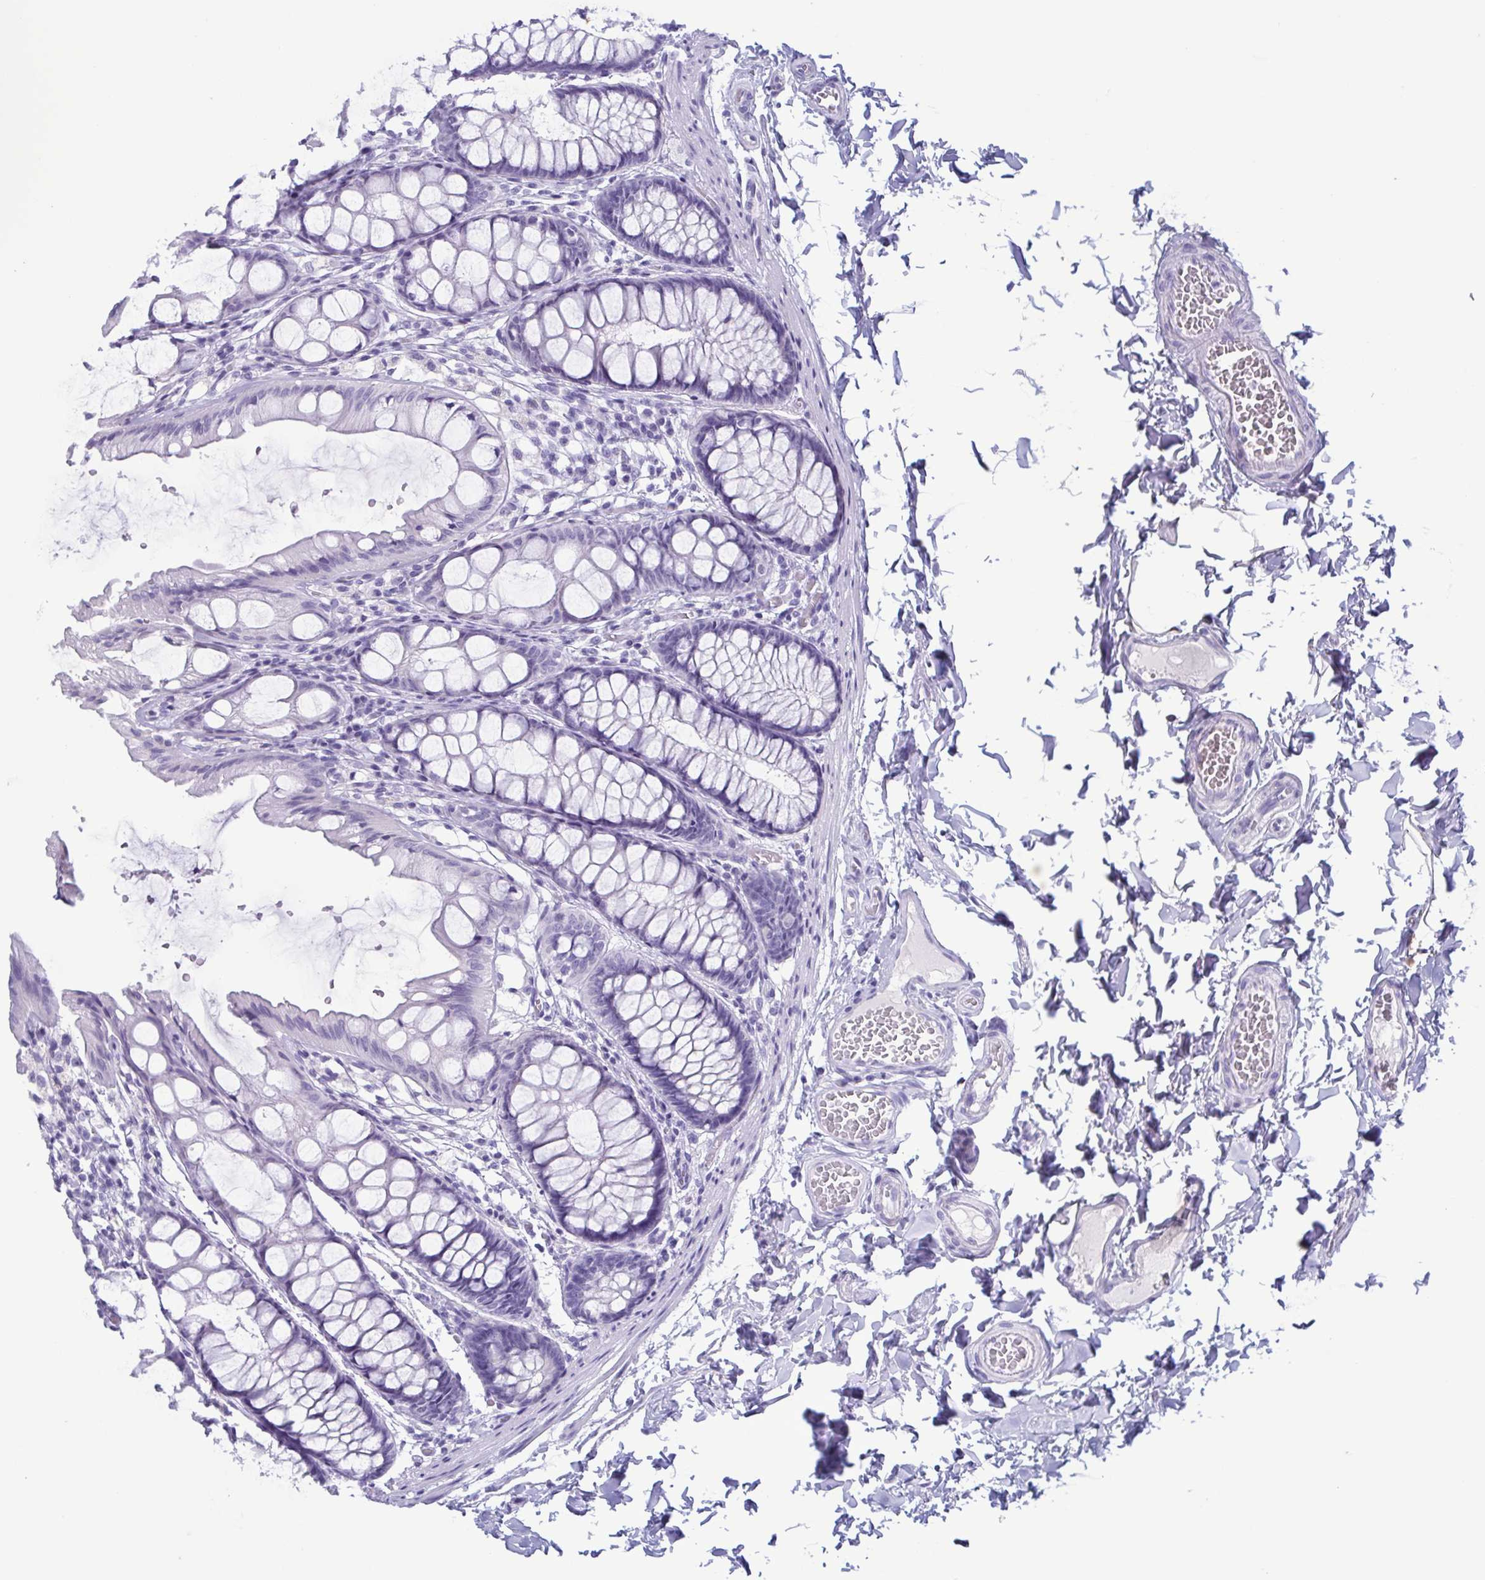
{"staining": {"intensity": "negative", "quantity": "none", "location": "none"}, "tissue": "colon", "cell_type": "Endothelial cells", "image_type": "normal", "snomed": [{"axis": "morphology", "description": "Normal tissue, NOS"}, {"axis": "topography", "description": "Colon"}], "caption": "Immunohistochemistry (IHC) of normal colon demonstrates no positivity in endothelial cells.", "gene": "LTF", "patient": {"sex": "male", "age": 47}}